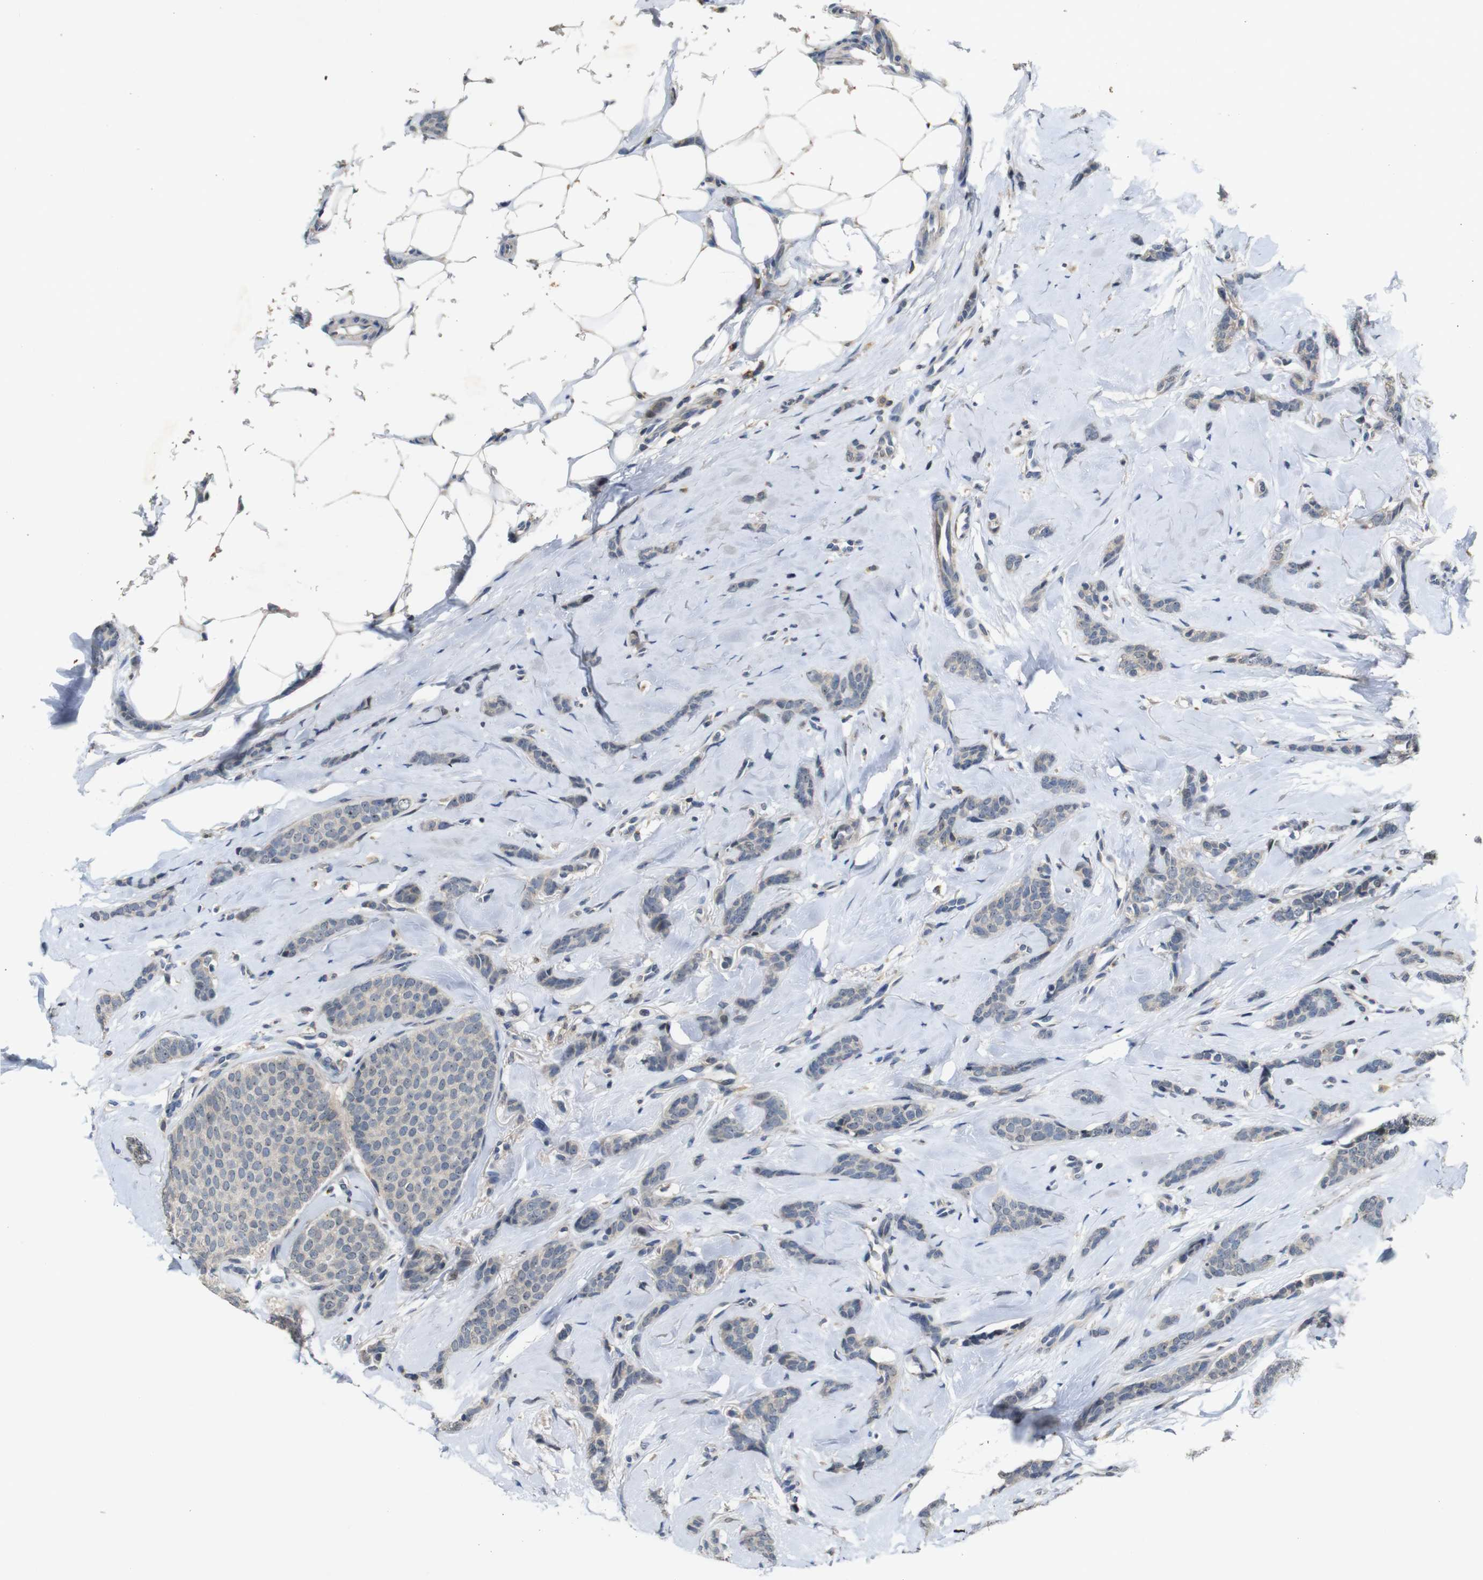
{"staining": {"intensity": "negative", "quantity": "none", "location": "none"}, "tissue": "breast cancer", "cell_type": "Tumor cells", "image_type": "cancer", "snomed": [{"axis": "morphology", "description": "Lobular carcinoma"}, {"axis": "topography", "description": "Skin"}, {"axis": "topography", "description": "Breast"}], "caption": "High magnification brightfield microscopy of breast cancer (lobular carcinoma) stained with DAB (brown) and counterstained with hematoxylin (blue): tumor cells show no significant expression.", "gene": "MAGI2", "patient": {"sex": "female", "age": 46}}